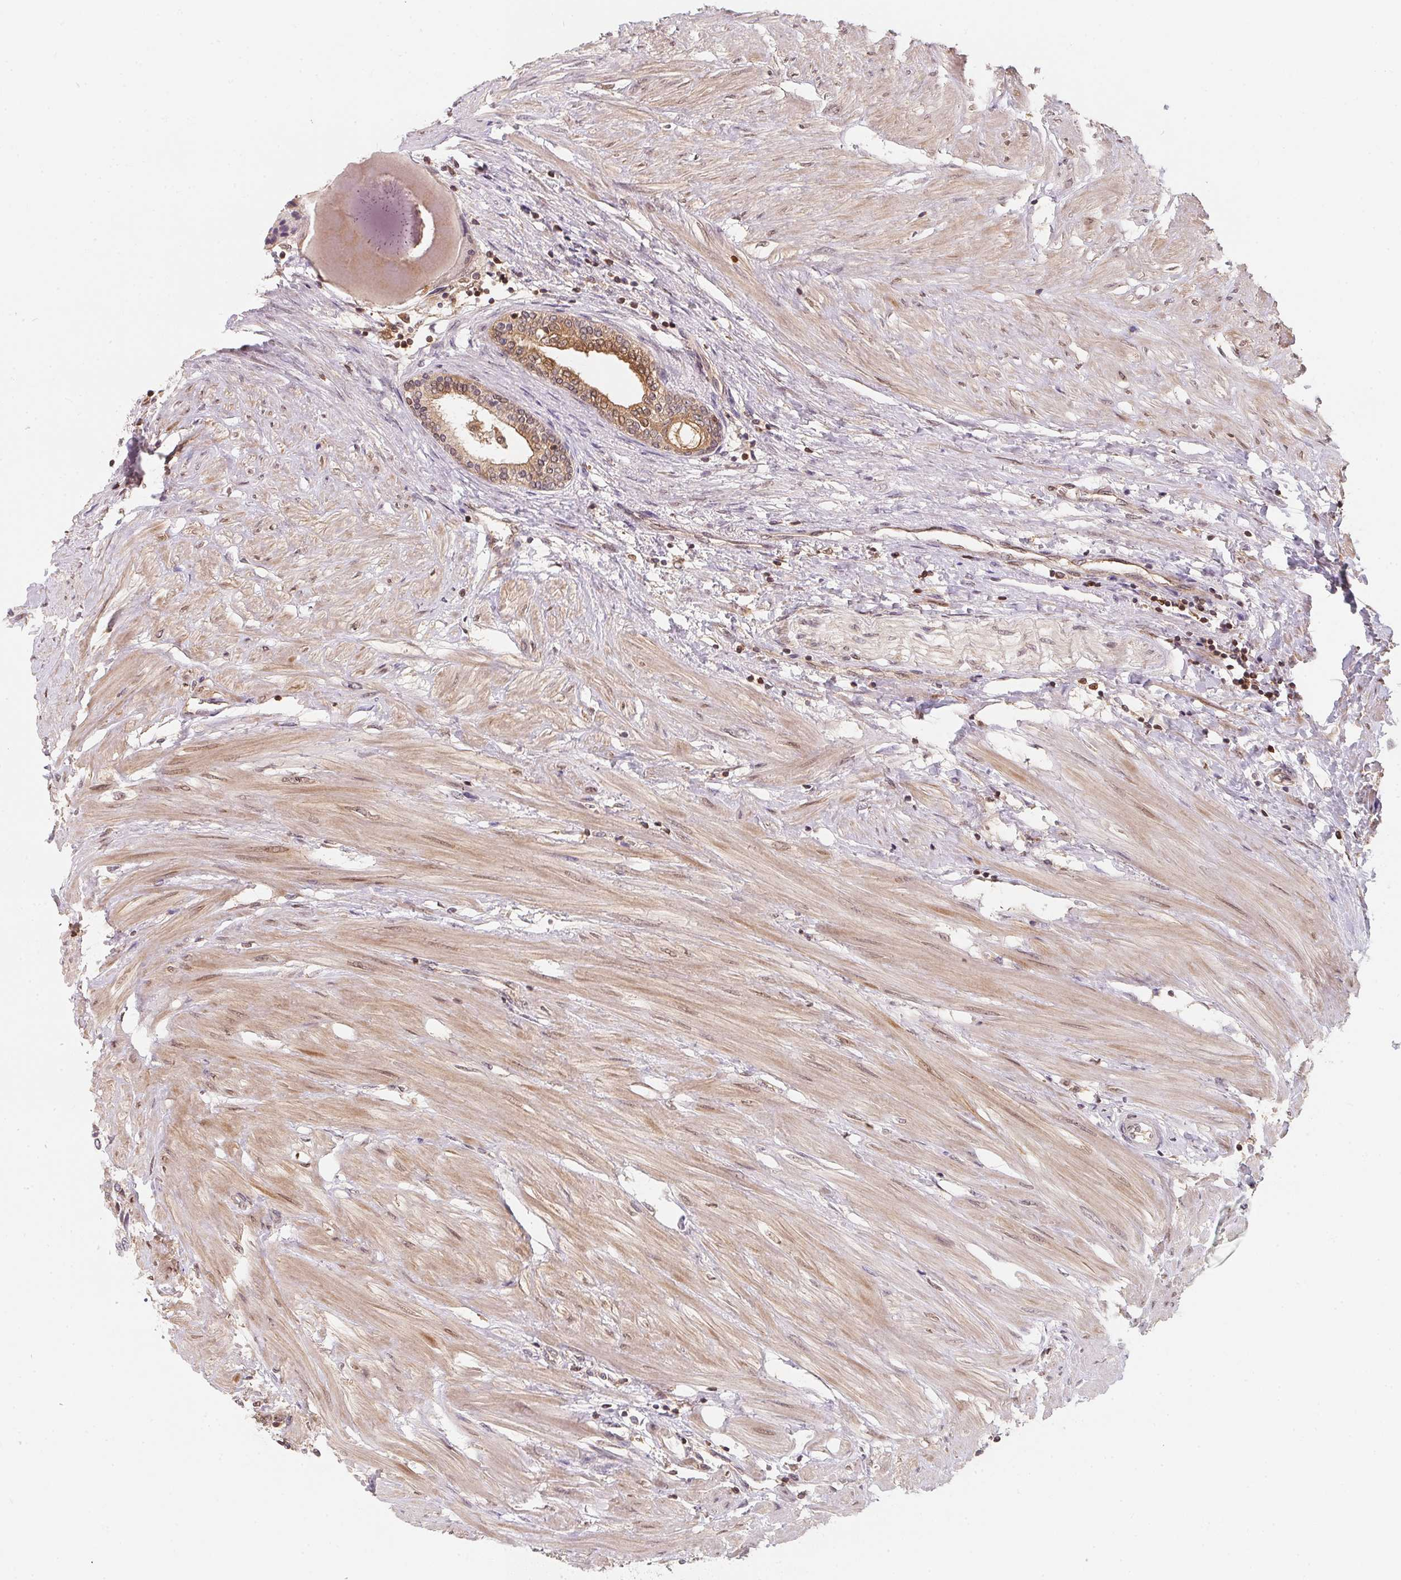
{"staining": {"intensity": "moderate", "quantity": "<25%", "location": "cytoplasmic/membranous"}, "tissue": "prostate", "cell_type": "Glandular cells", "image_type": "normal", "snomed": [{"axis": "morphology", "description": "Normal tissue, NOS"}, {"axis": "topography", "description": "Prostate"}], "caption": "A high-resolution photomicrograph shows IHC staining of unremarkable prostate, which reveals moderate cytoplasmic/membranous staining in approximately <25% of glandular cells.", "gene": "ANKRD13A", "patient": {"sex": "male", "age": 55}}